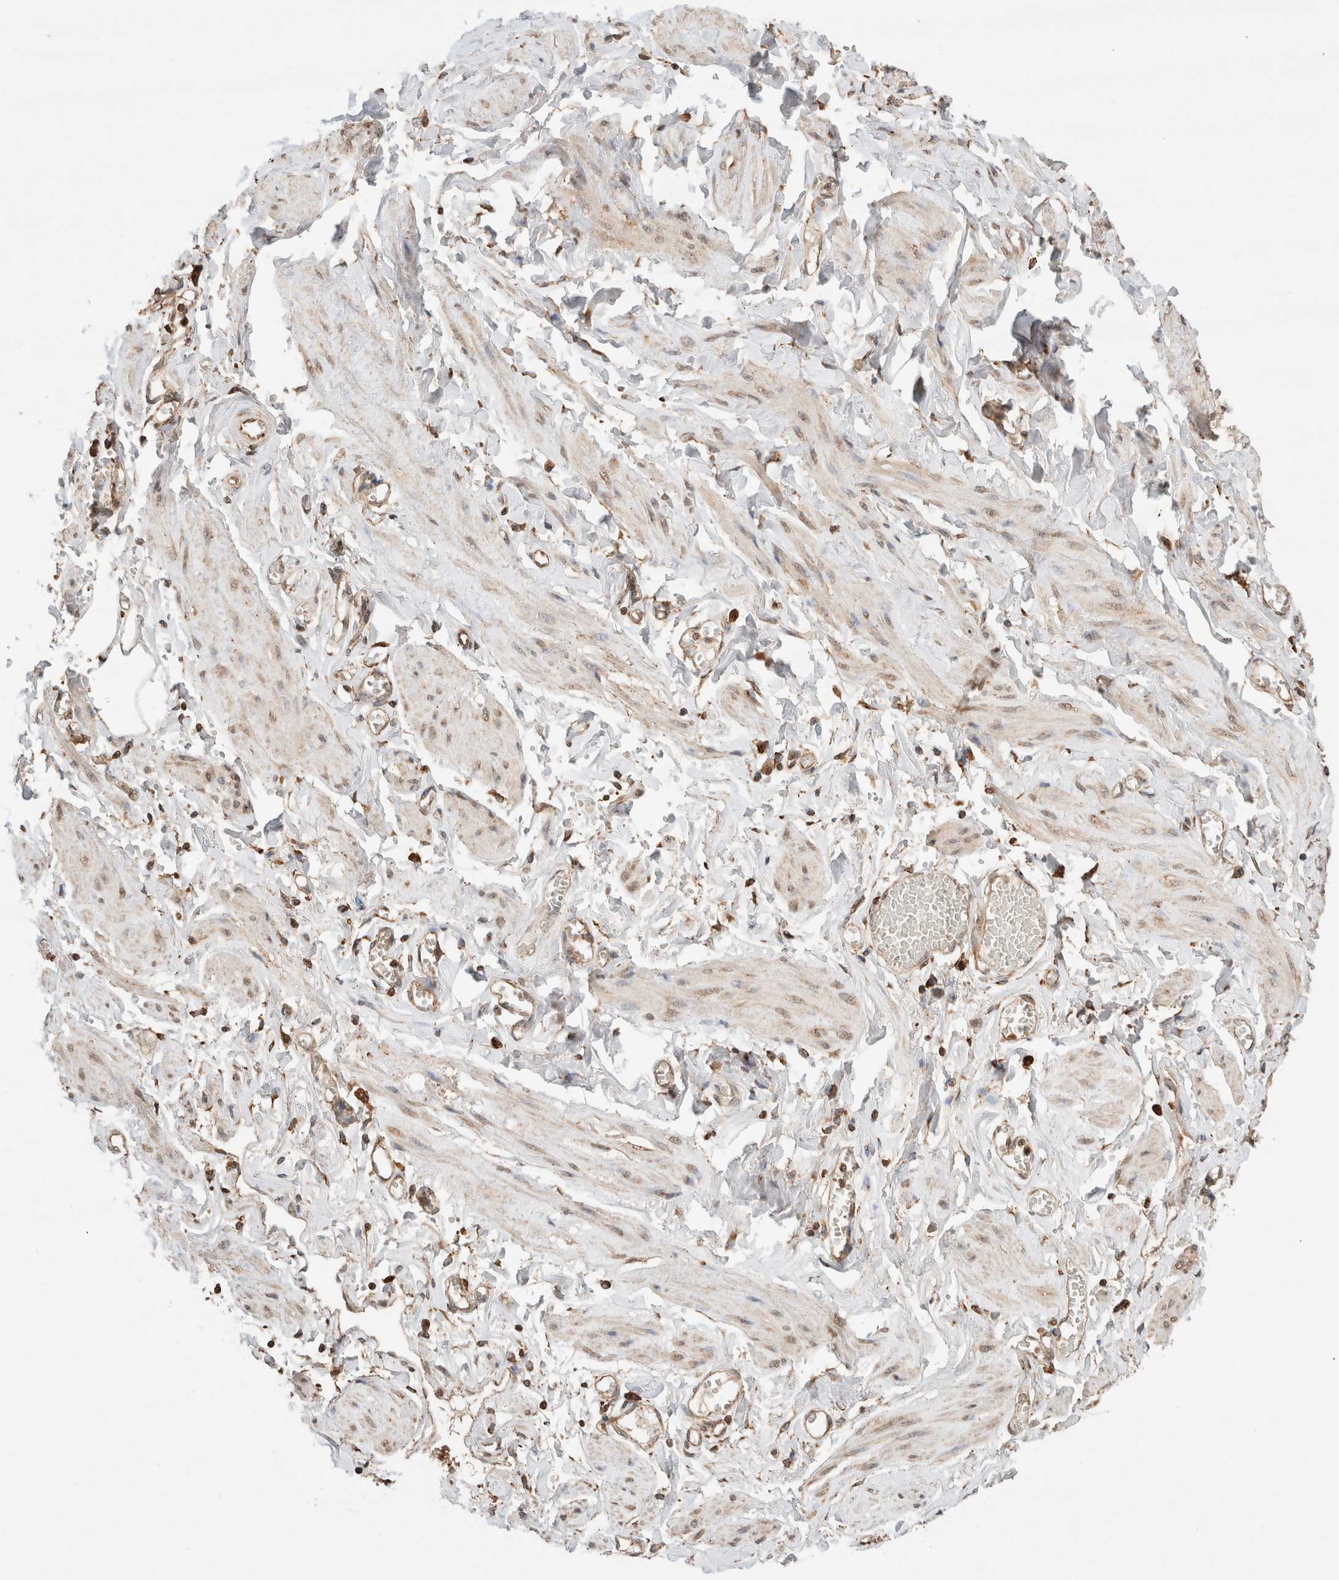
{"staining": {"intensity": "strong", "quantity": ">75%", "location": "cytoplasmic/membranous"}, "tissue": "adipose tissue", "cell_type": "Adipocytes", "image_type": "normal", "snomed": [{"axis": "morphology", "description": "Normal tissue, NOS"}, {"axis": "topography", "description": "Vascular tissue"}, {"axis": "topography", "description": "Fallopian tube"}, {"axis": "topography", "description": "Ovary"}], "caption": "DAB immunohistochemical staining of normal adipose tissue exhibits strong cytoplasmic/membranous protein staining in approximately >75% of adipocytes.", "gene": "ERAP1", "patient": {"sex": "female", "age": 67}}